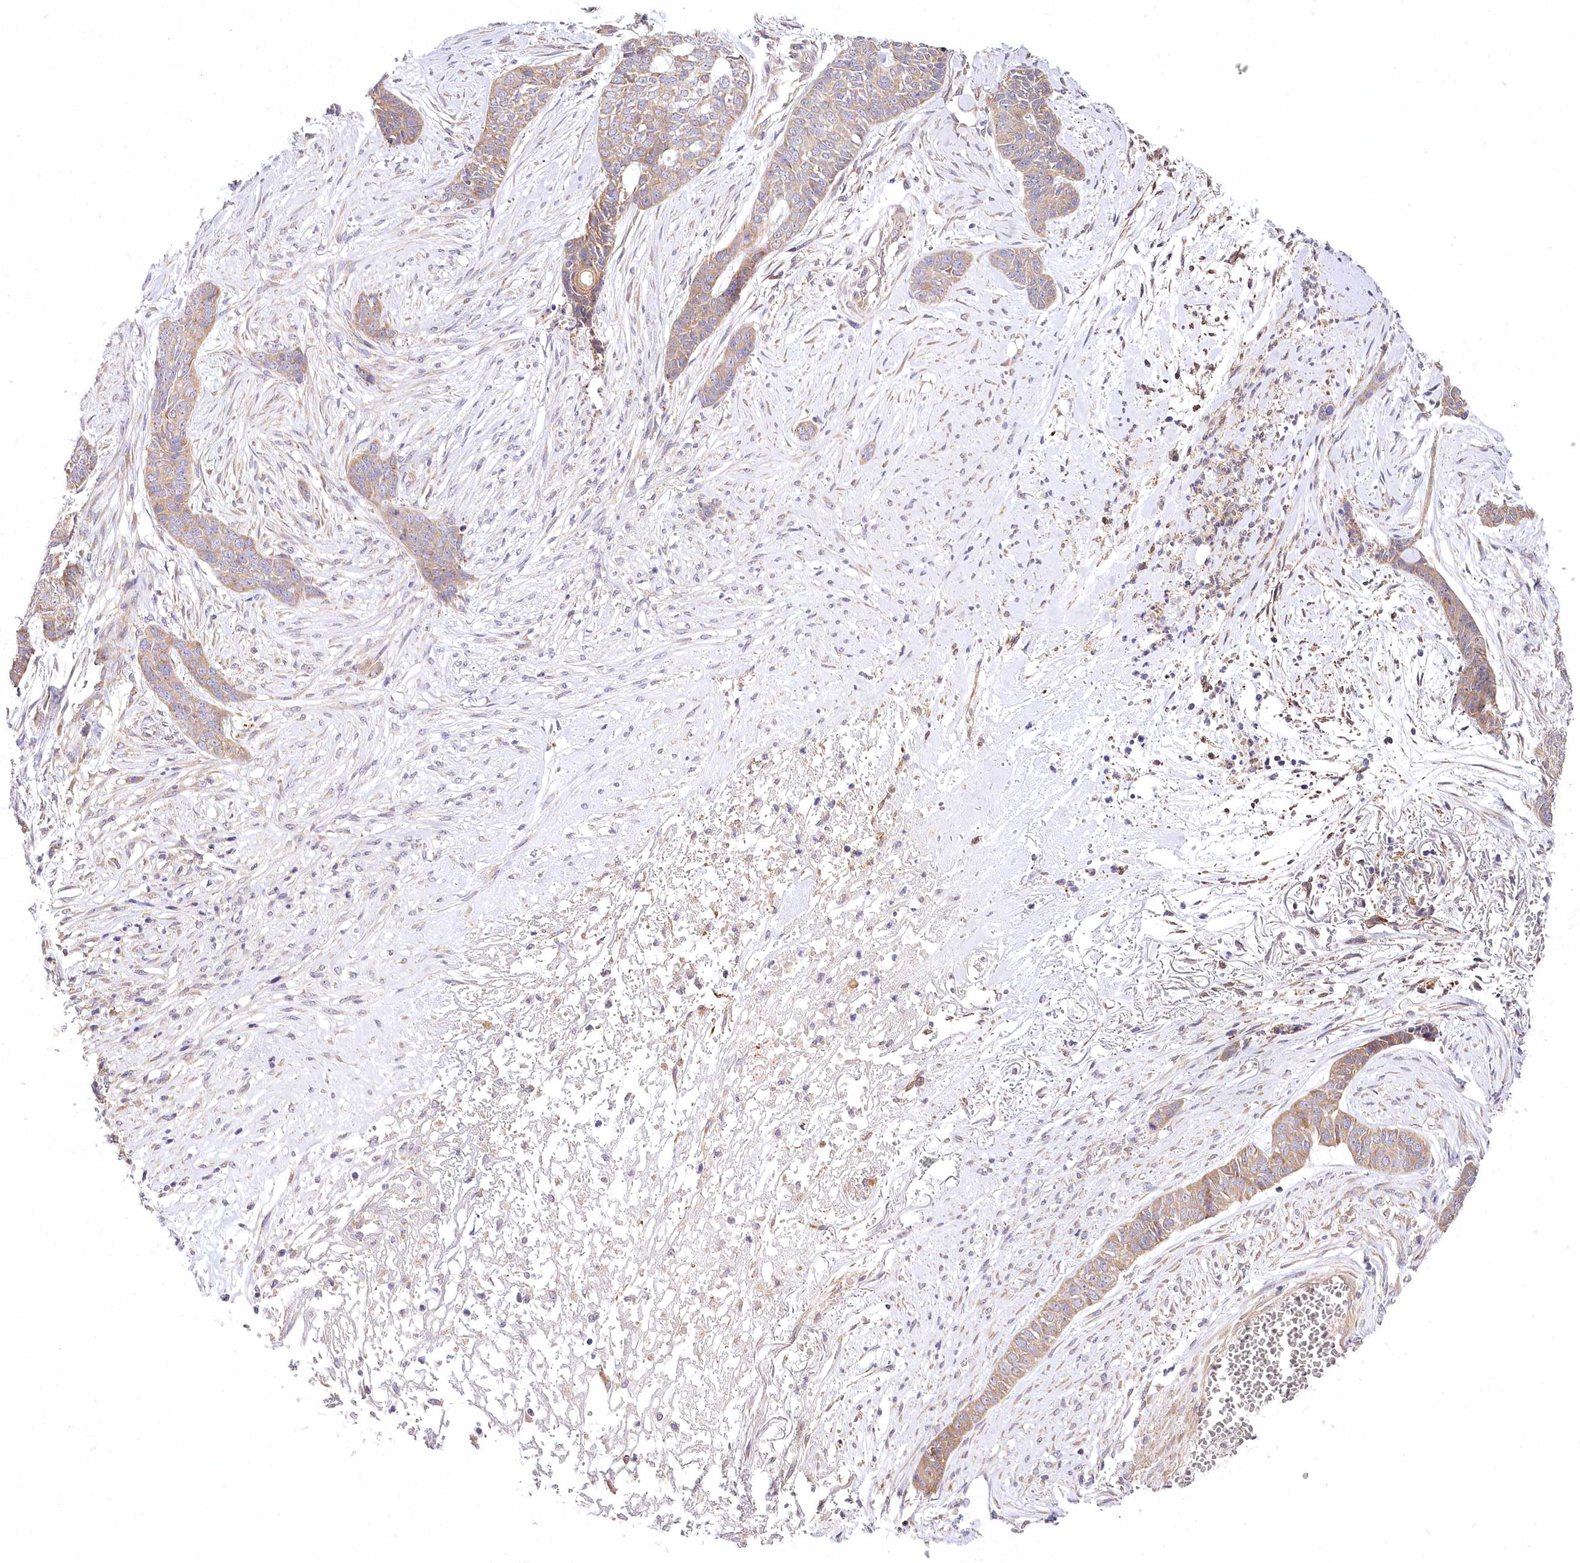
{"staining": {"intensity": "moderate", "quantity": ">75%", "location": "cytoplasmic/membranous"}, "tissue": "skin cancer", "cell_type": "Tumor cells", "image_type": "cancer", "snomed": [{"axis": "morphology", "description": "Basal cell carcinoma"}, {"axis": "topography", "description": "Skin"}], "caption": "Immunohistochemical staining of skin cancer shows moderate cytoplasmic/membranous protein staining in approximately >75% of tumor cells. (IHC, brightfield microscopy, high magnification).", "gene": "PYROXD1", "patient": {"sex": "female", "age": 64}}